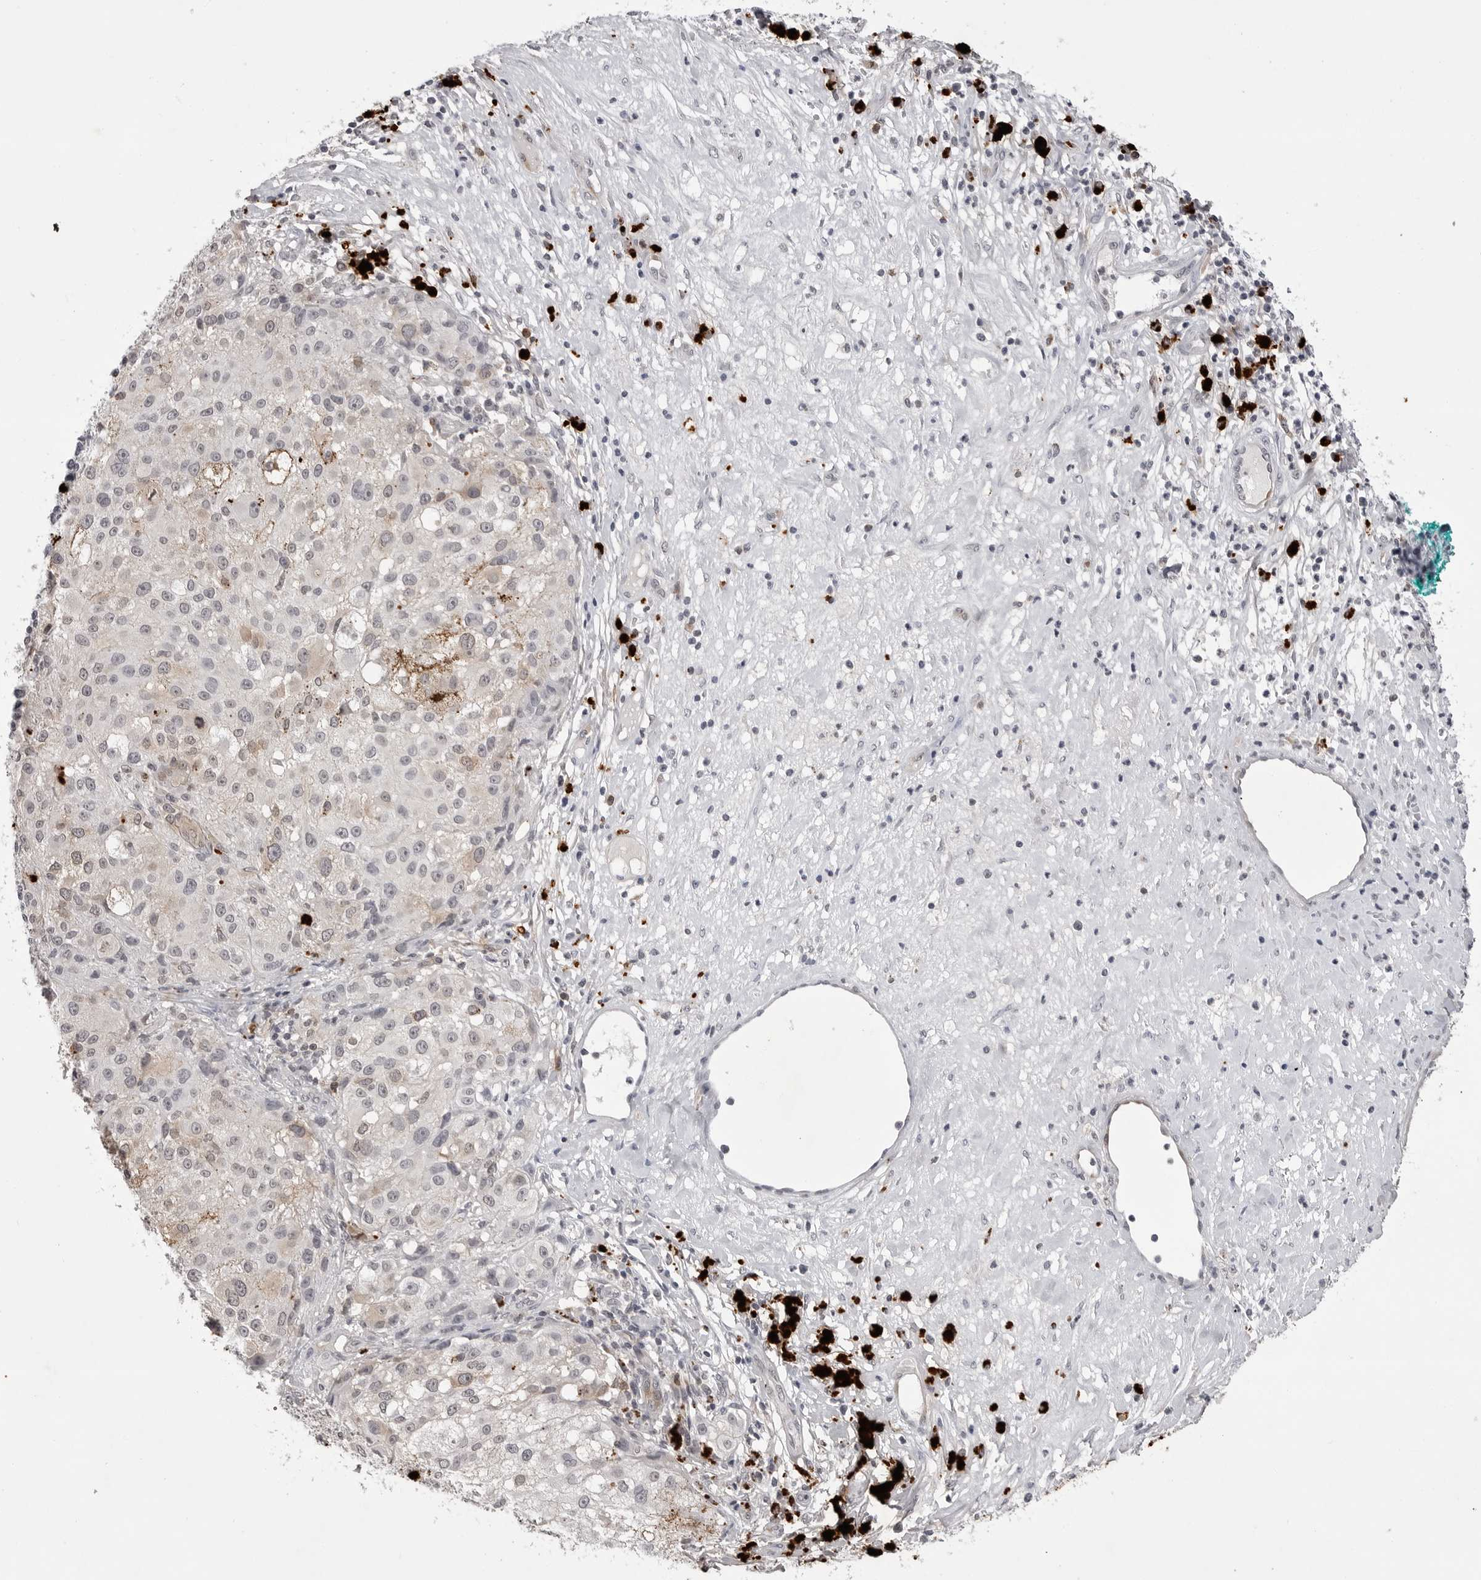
{"staining": {"intensity": "weak", "quantity": "<25%", "location": "cytoplasmic/membranous"}, "tissue": "melanoma", "cell_type": "Tumor cells", "image_type": "cancer", "snomed": [{"axis": "morphology", "description": "Necrosis, NOS"}, {"axis": "morphology", "description": "Malignant melanoma, NOS"}, {"axis": "topography", "description": "Skin"}], "caption": "Immunohistochemistry (IHC) histopathology image of melanoma stained for a protein (brown), which displays no expression in tumor cells.", "gene": "RRM1", "patient": {"sex": "female", "age": 87}}